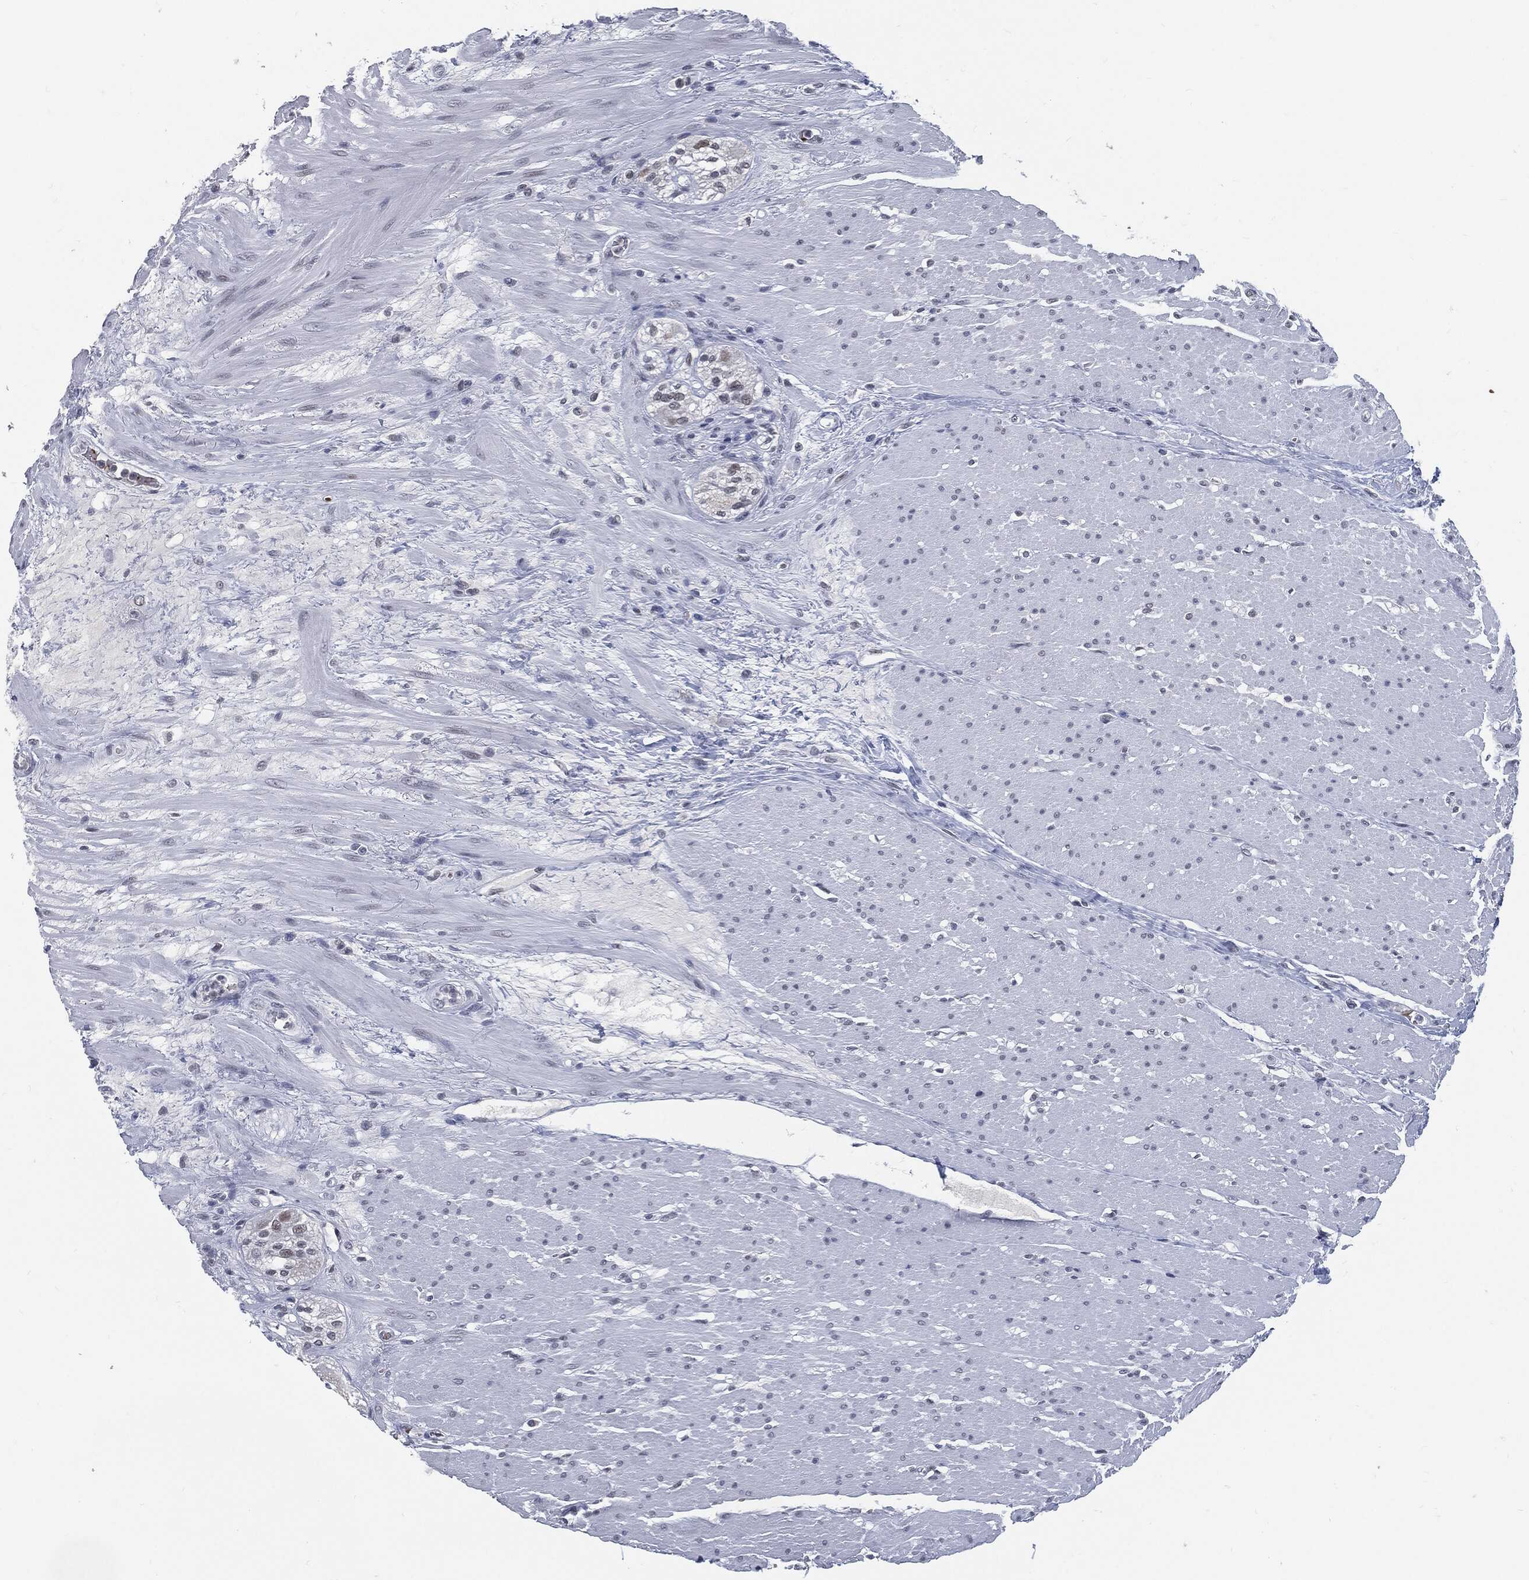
{"staining": {"intensity": "negative", "quantity": "none", "location": "none"}, "tissue": "smooth muscle", "cell_type": "Smooth muscle cells", "image_type": "normal", "snomed": [{"axis": "morphology", "description": "Normal tissue, NOS"}, {"axis": "topography", "description": "Soft tissue"}, {"axis": "topography", "description": "Smooth muscle"}], "caption": "Smooth muscle cells show no significant protein expression in benign smooth muscle. The staining was performed using DAB to visualize the protein expression in brown, while the nuclei were stained in blue with hematoxylin (Magnification: 20x).", "gene": "ANXA1", "patient": {"sex": "male", "age": 72}}